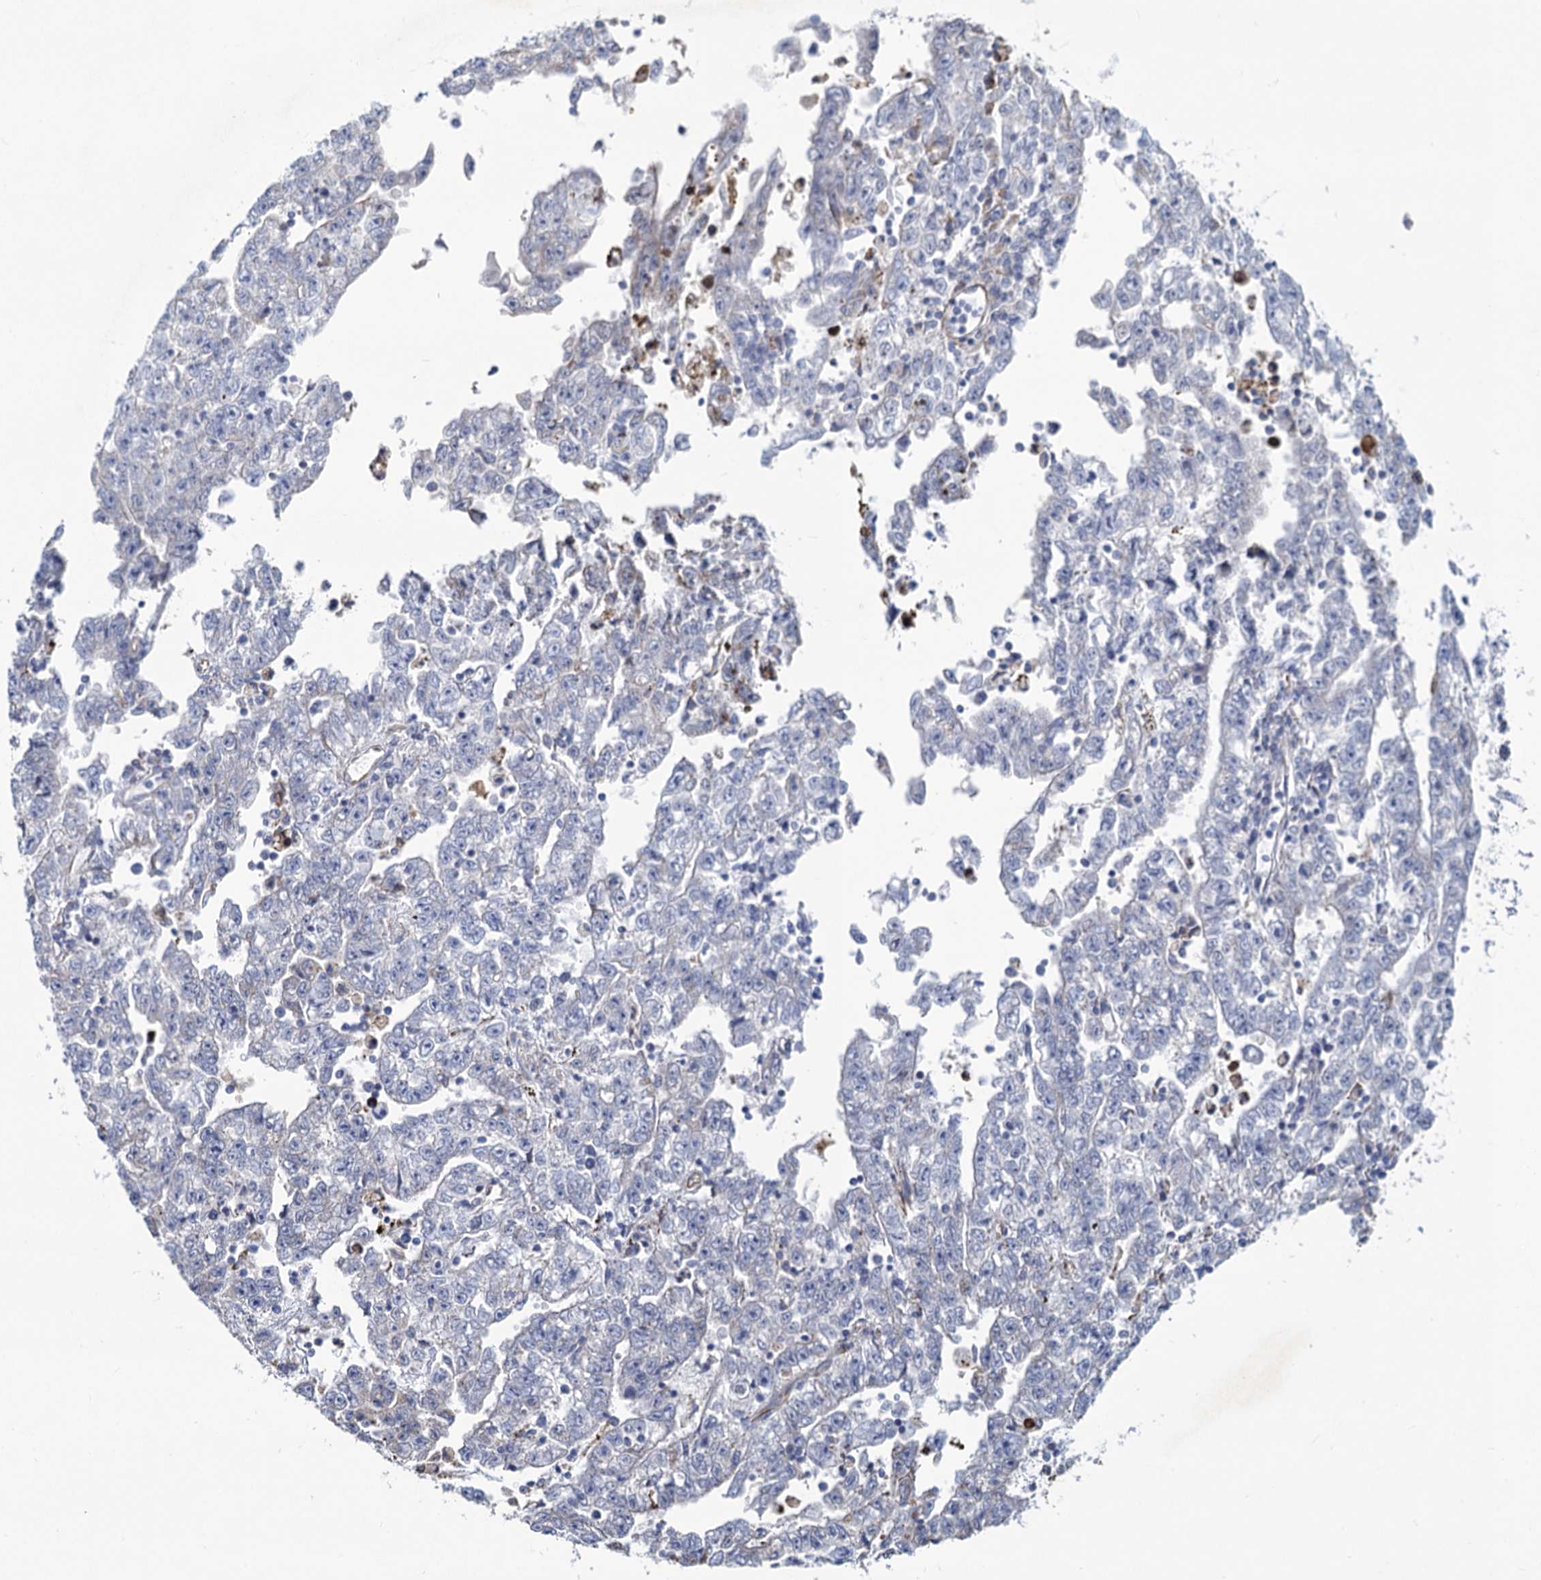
{"staining": {"intensity": "negative", "quantity": "none", "location": "none"}, "tissue": "testis cancer", "cell_type": "Tumor cells", "image_type": "cancer", "snomed": [{"axis": "morphology", "description": "Carcinoma, Embryonal, NOS"}, {"axis": "topography", "description": "Testis"}], "caption": "An immunohistochemistry micrograph of testis embryonal carcinoma is shown. There is no staining in tumor cells of testis embryonal carcinoma.", "gene": "PRSS35", "patient": {"sex": "male", "age": 25}}